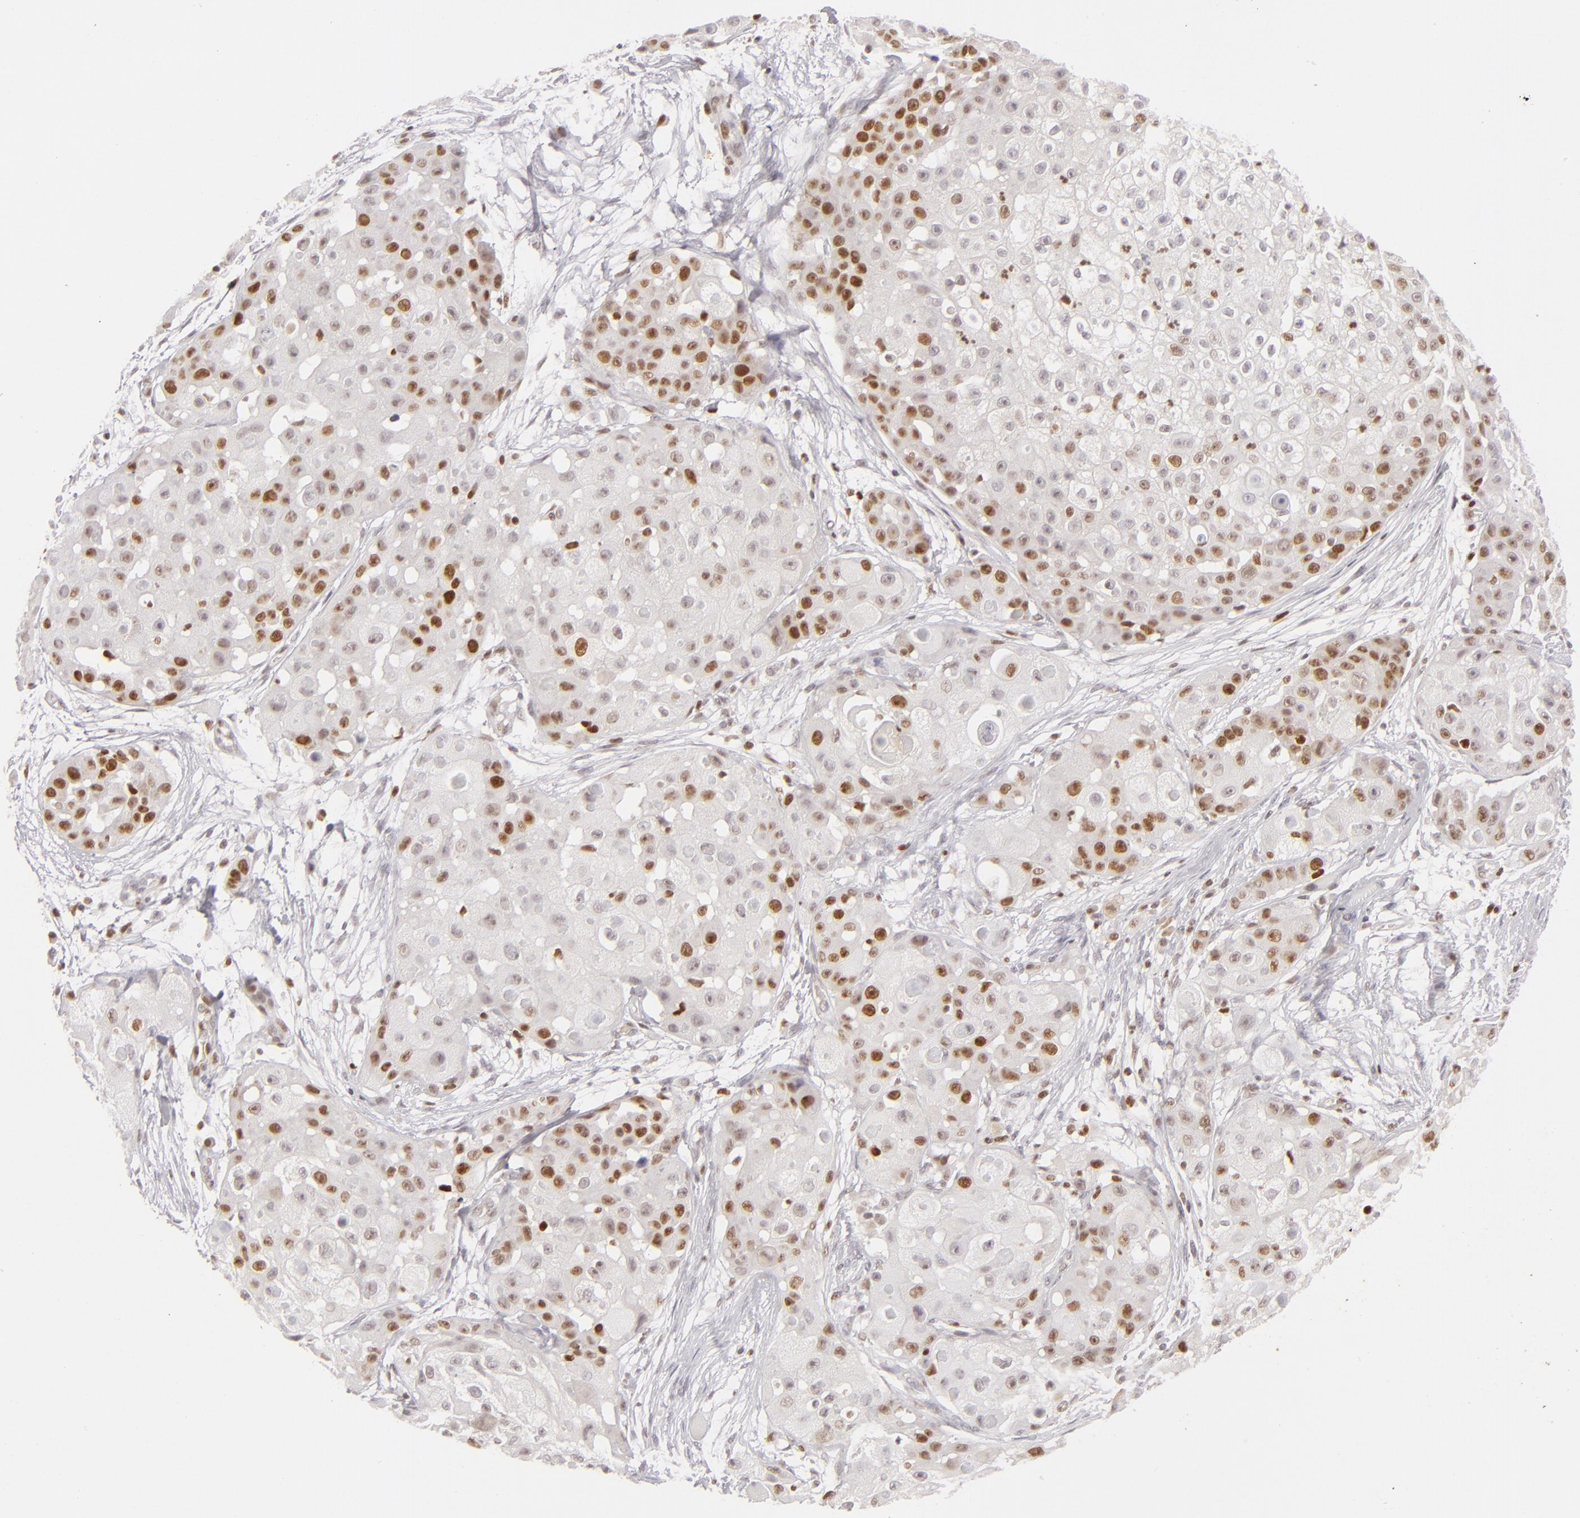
{"staining": {"intensity": "strong", "quantity": "25%-75%", "location": "nuclear"}, "tissue": "skin cancer", "cell_type": "Tumor cells", "image_type": "cancer", "snomed": [{"axis": "morphology", "description": "Squamous cell carcinoma, NOS"}, {"axis": "topography", "description": "Skin"}], "caption": "The image exhibits a brown stain indicating the presence of a protein in the nuclear of tumor cells in squamous cell carcinoma (skin). (Stains: DAB in brown, nuclei in blue, Microscopy: brightfield microscopy at high magnification).", "gene": "FEN1", "patient": {"sex": "female", "age": 57}}